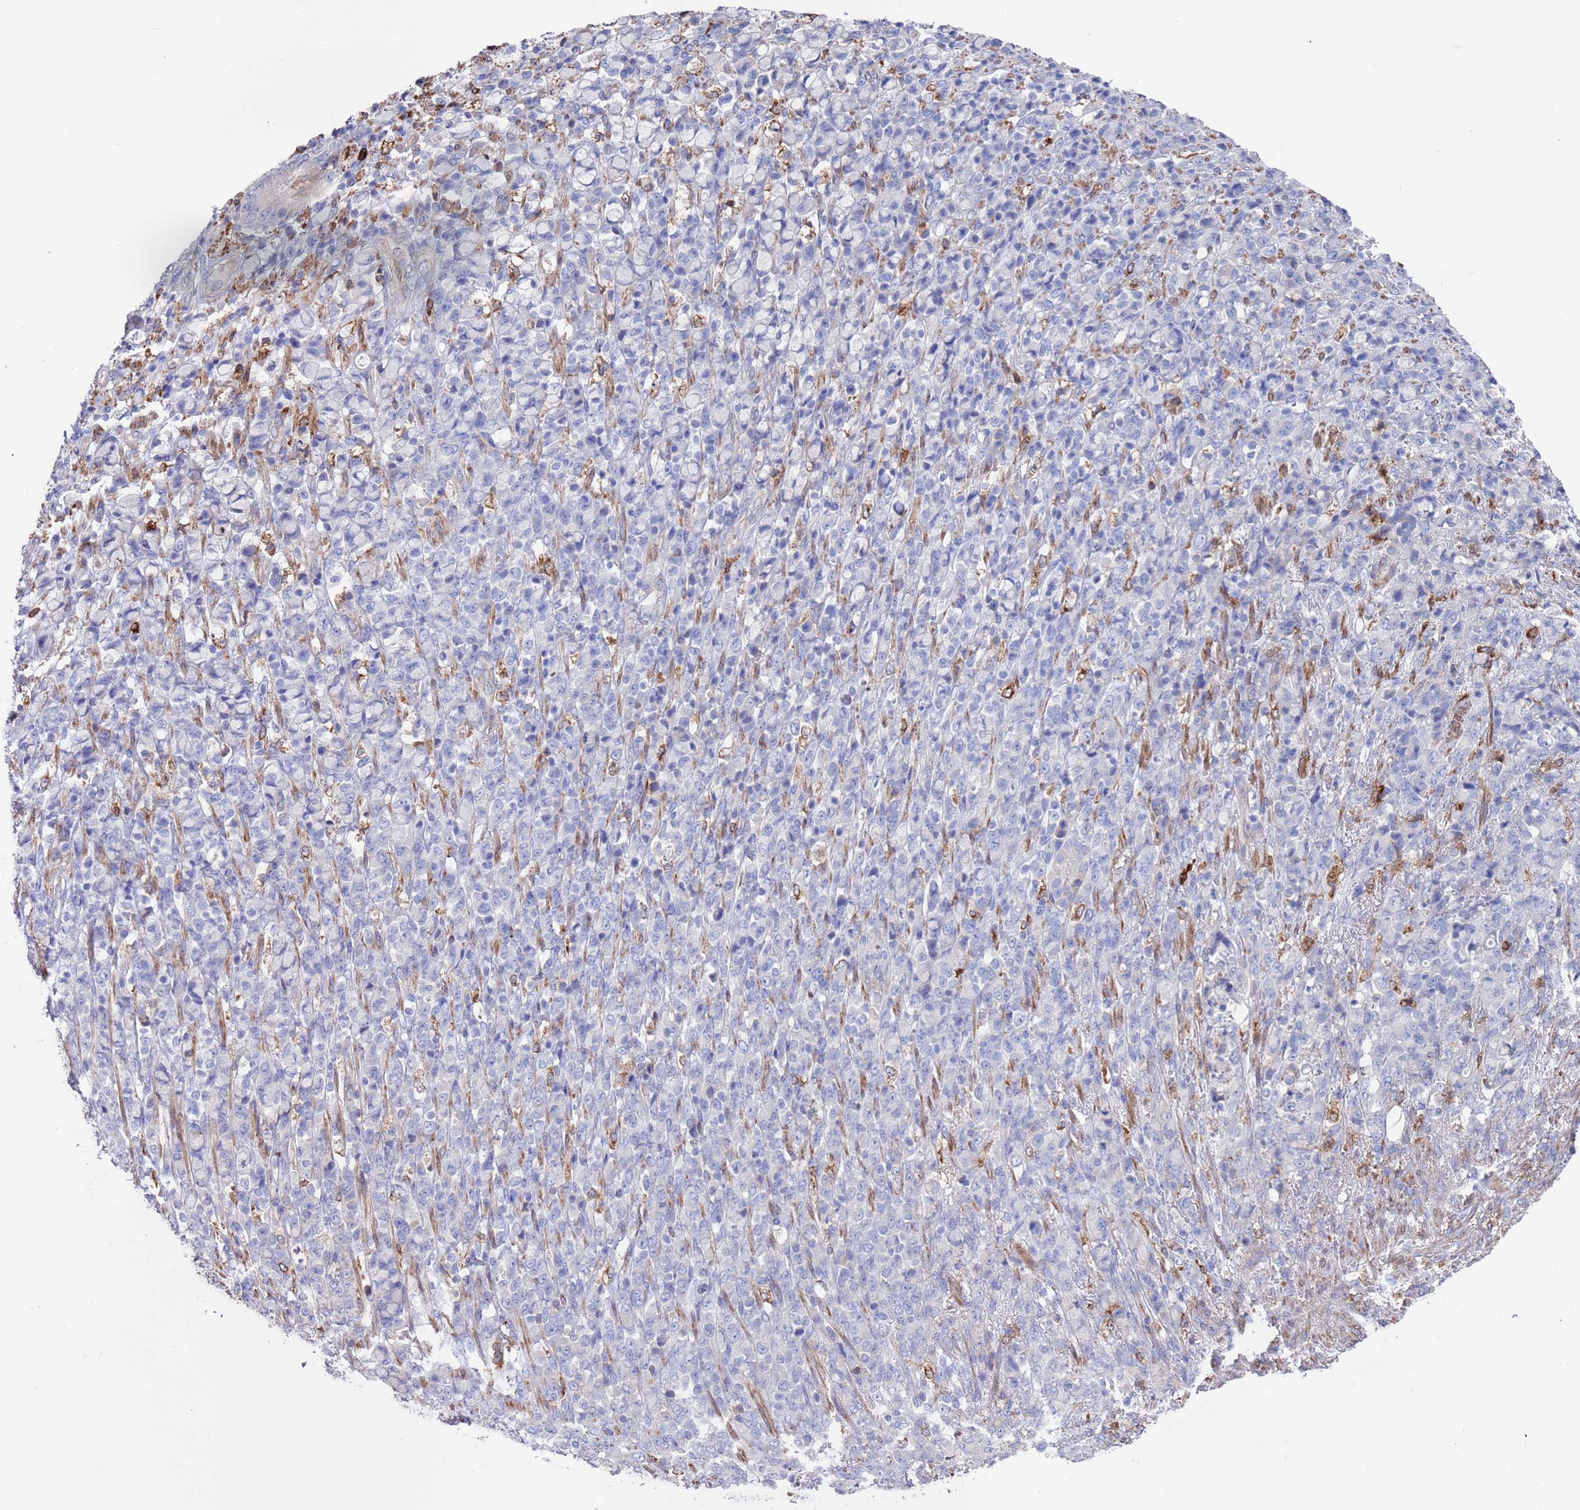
{"staining": {"intensity": "negative", "quantity": "none", "location": "none"}, "tissue": "stomach cancer", "cell_type": "Tumor cells", "image_type": "cancer", "snomed": [{"axis": "morphology", "description": "Normal tissue, NOS"}, {"axis": "morphology", "description": "Adenocarcinoma, NOS"}, {"axis": "topography", "description": "Stomach"}], "caption": "DAB immunohistochemical staining of adenocarcinoma (stomach) exhibits no significant expression in tumor cells.", "gene": "GREB1L", "patient": {"sex": "female", "age": 79}}